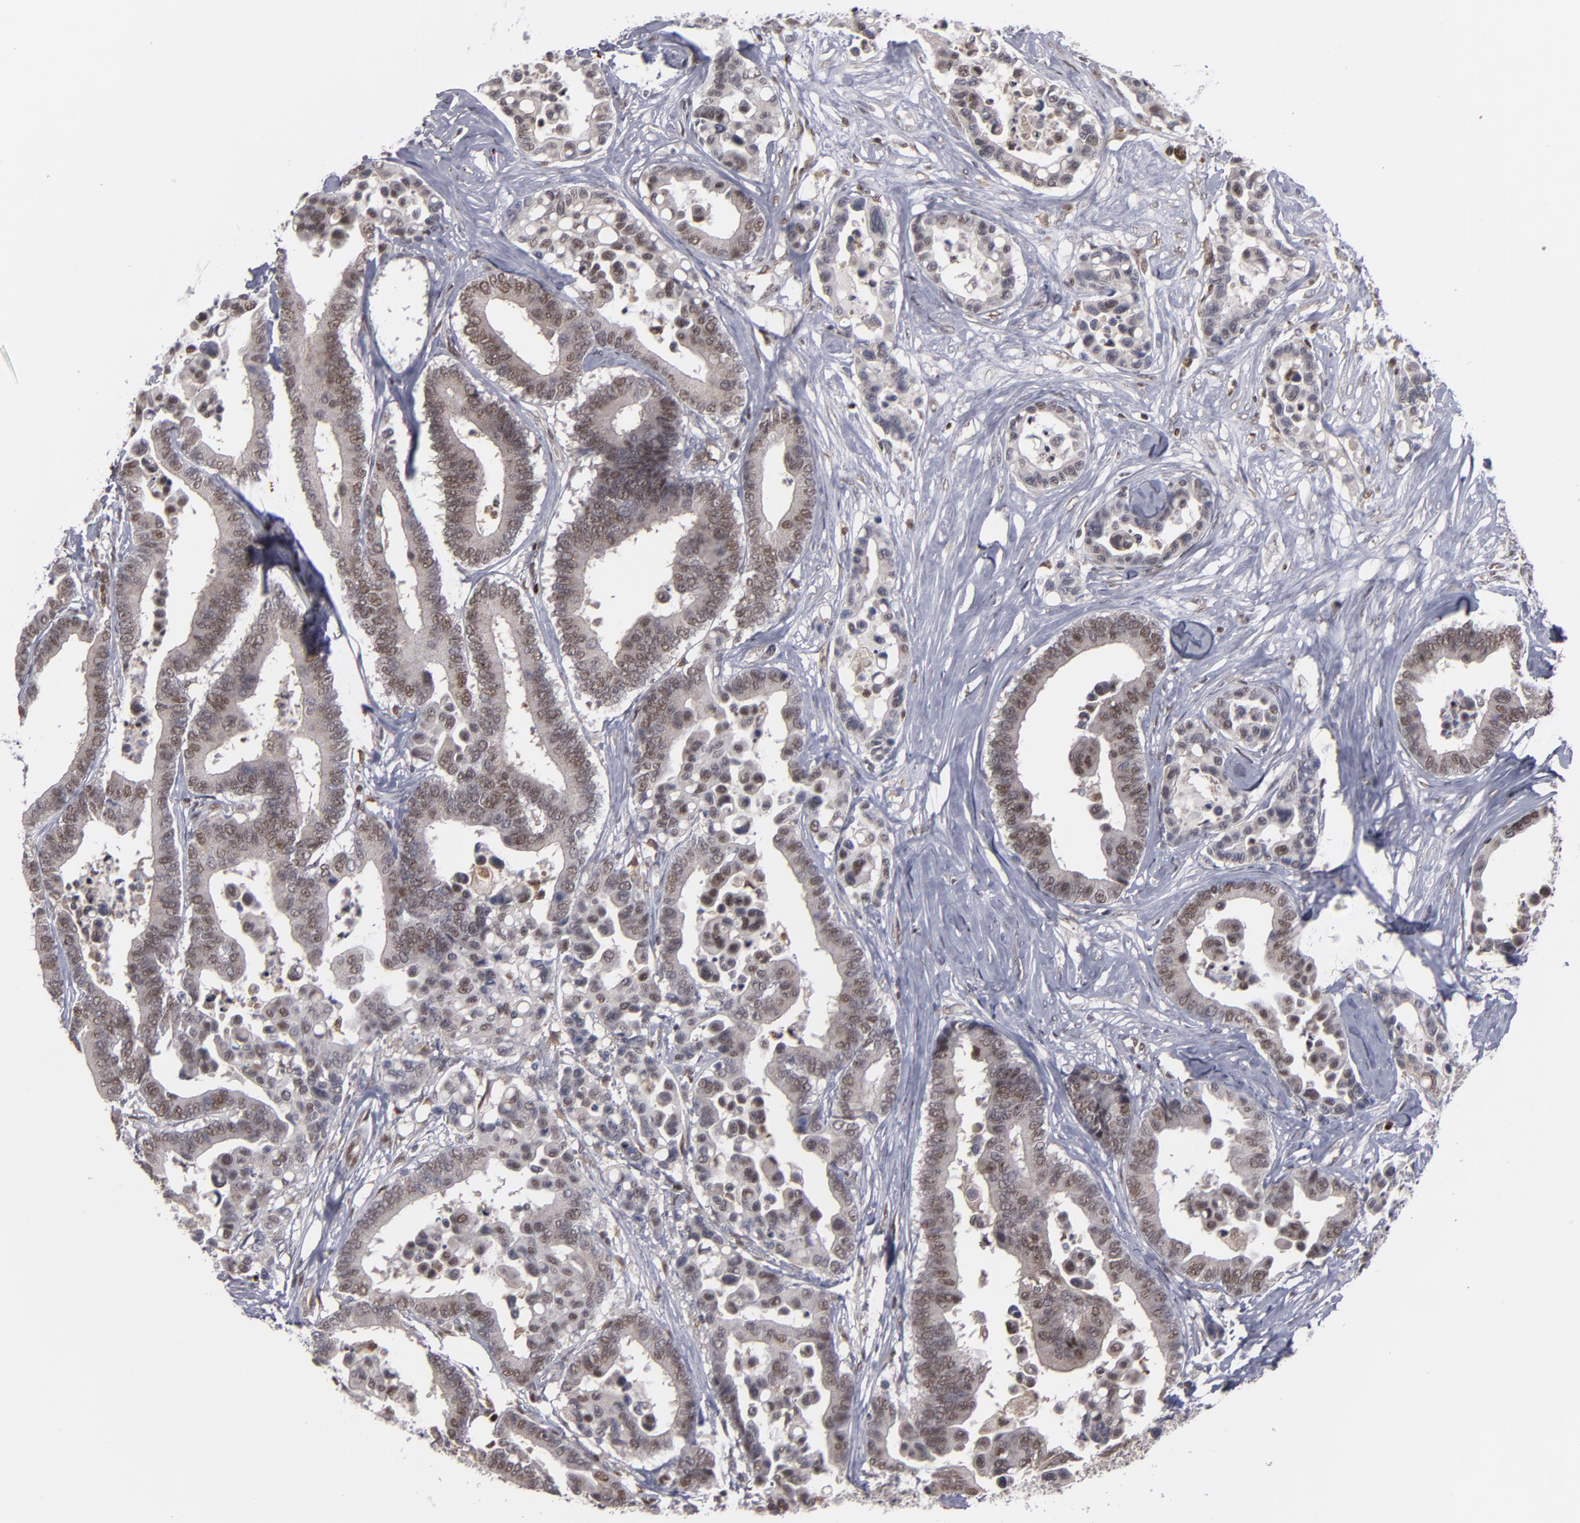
{"staining": {"intensity": "weak", "quantity": "25%-75%", "location": "cytoplasmic/membranous,nuclear"}, "tissue": "colorectal cancer", "cell_type": "Tumor cells", "image_type": "cancer", "snomed": [{"axis": "morphology", "description": "Adenocarcinoma, NOS"}, {"axis": "topography", "description": "Colon"}], "caption": "IHC histopathology image of neoplastic tissue: colorectal cancer (adenocarcinoma) stained using immunohistochemistry (IHC) displays low levels of weak protein expression localized specifically in the cytoplasmic/membranous and nuclear of tumor cells, appearing as a cytoplasmic/membranous and nuclear brown color.", "gene": "GSR", "patient": {"sex": "male", "age": 82}}